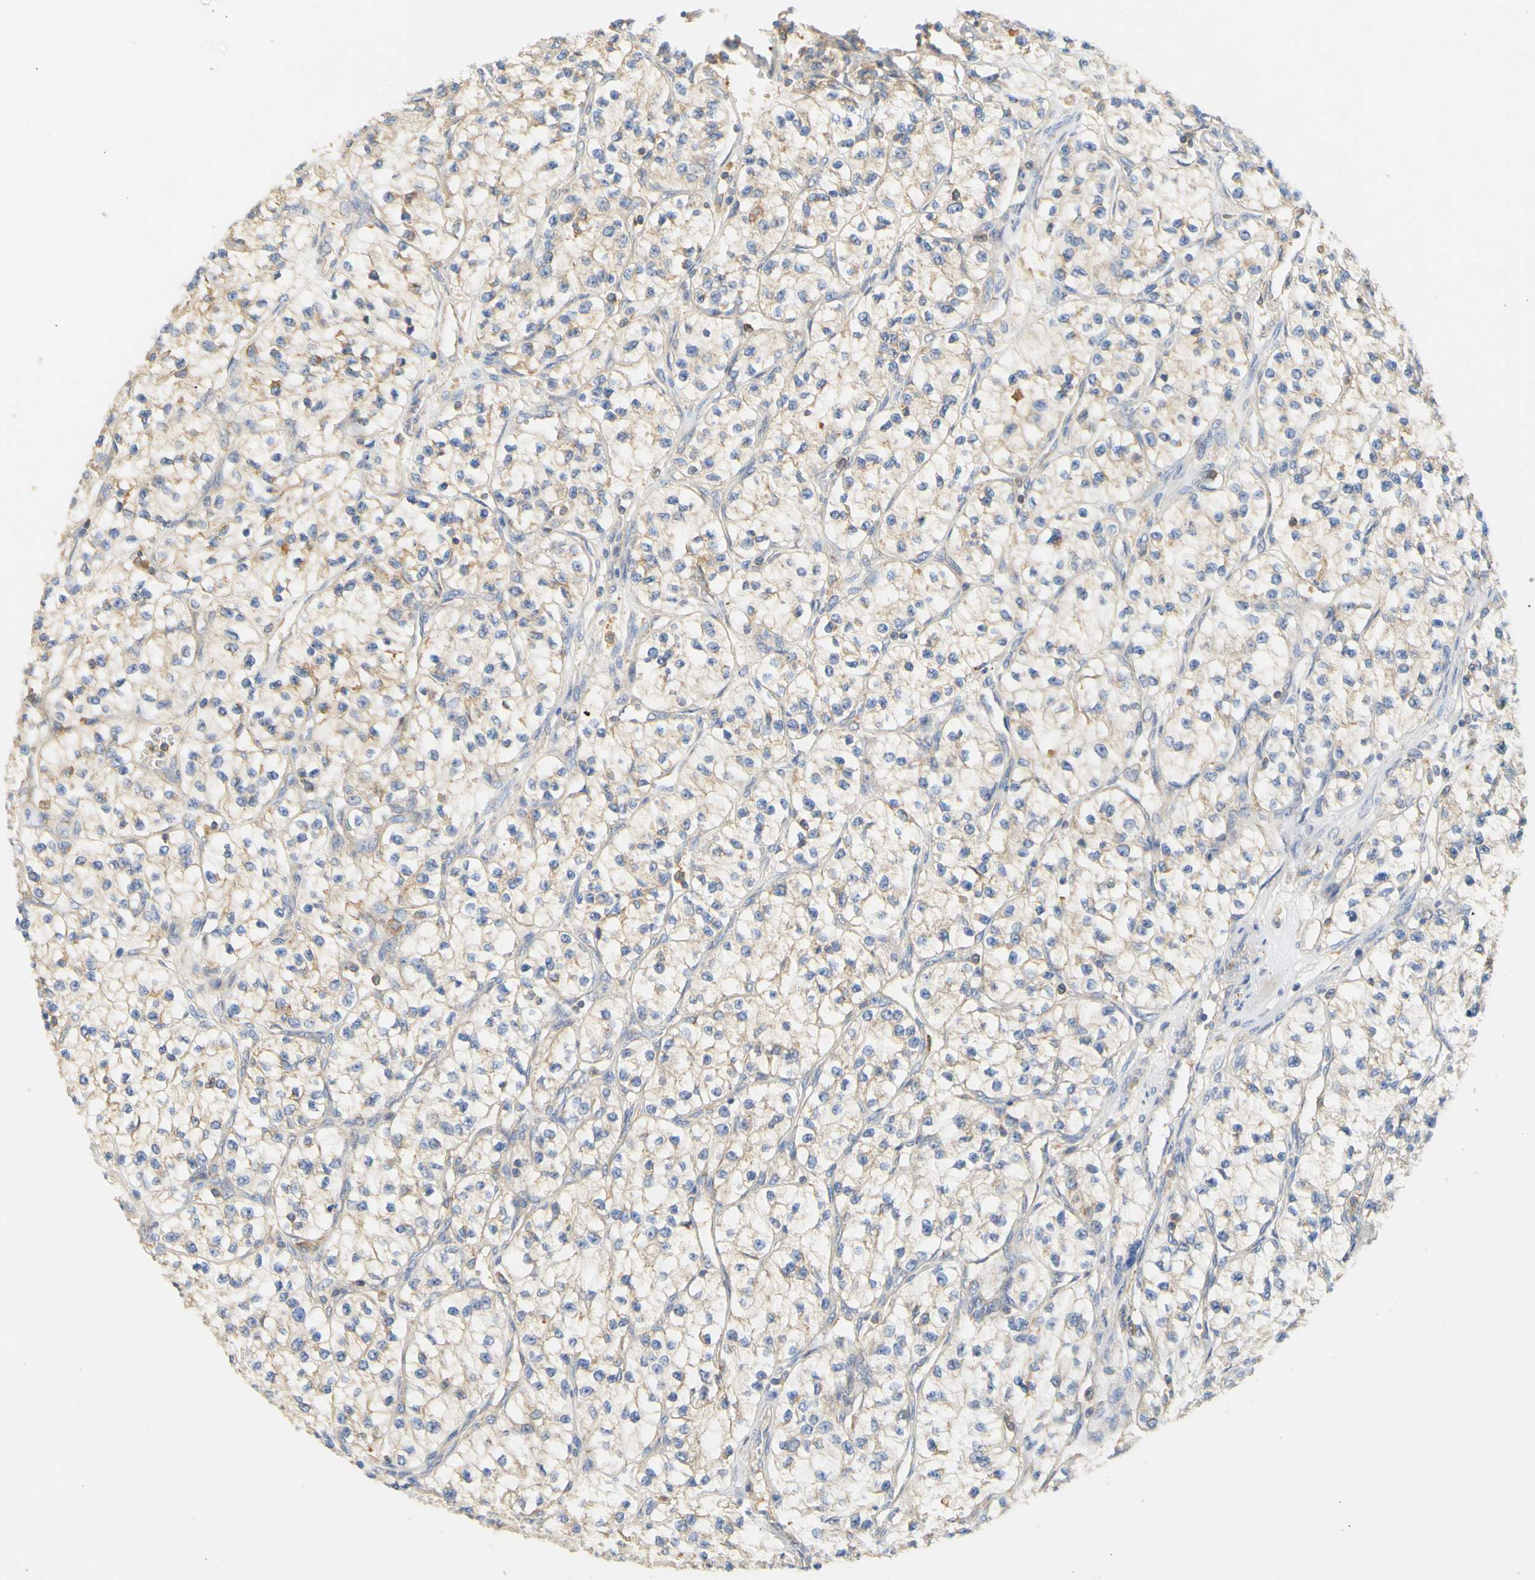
{"staining": {"intensity": "weak", "quantity": "25%-75%", "location": "cytoplasmic/membranous"}, "tissue": "renal cancer", "cell_type": "Tumor cells", "image_type": "cancer", "snomed": [{"axis": "morphology", "description": "Adenocarcinoma, NOS"}, {"axis": "topography", "description": "Kidney"}], "caption": "Protein expression analysis of human adenocarcinoma (renal) reveals weak cytoplasmic/membranous positivity in approximately 25%-75% of tumor cells.", "gene": "PCDH7", "patient": {"sex": "female", "age": 57}}